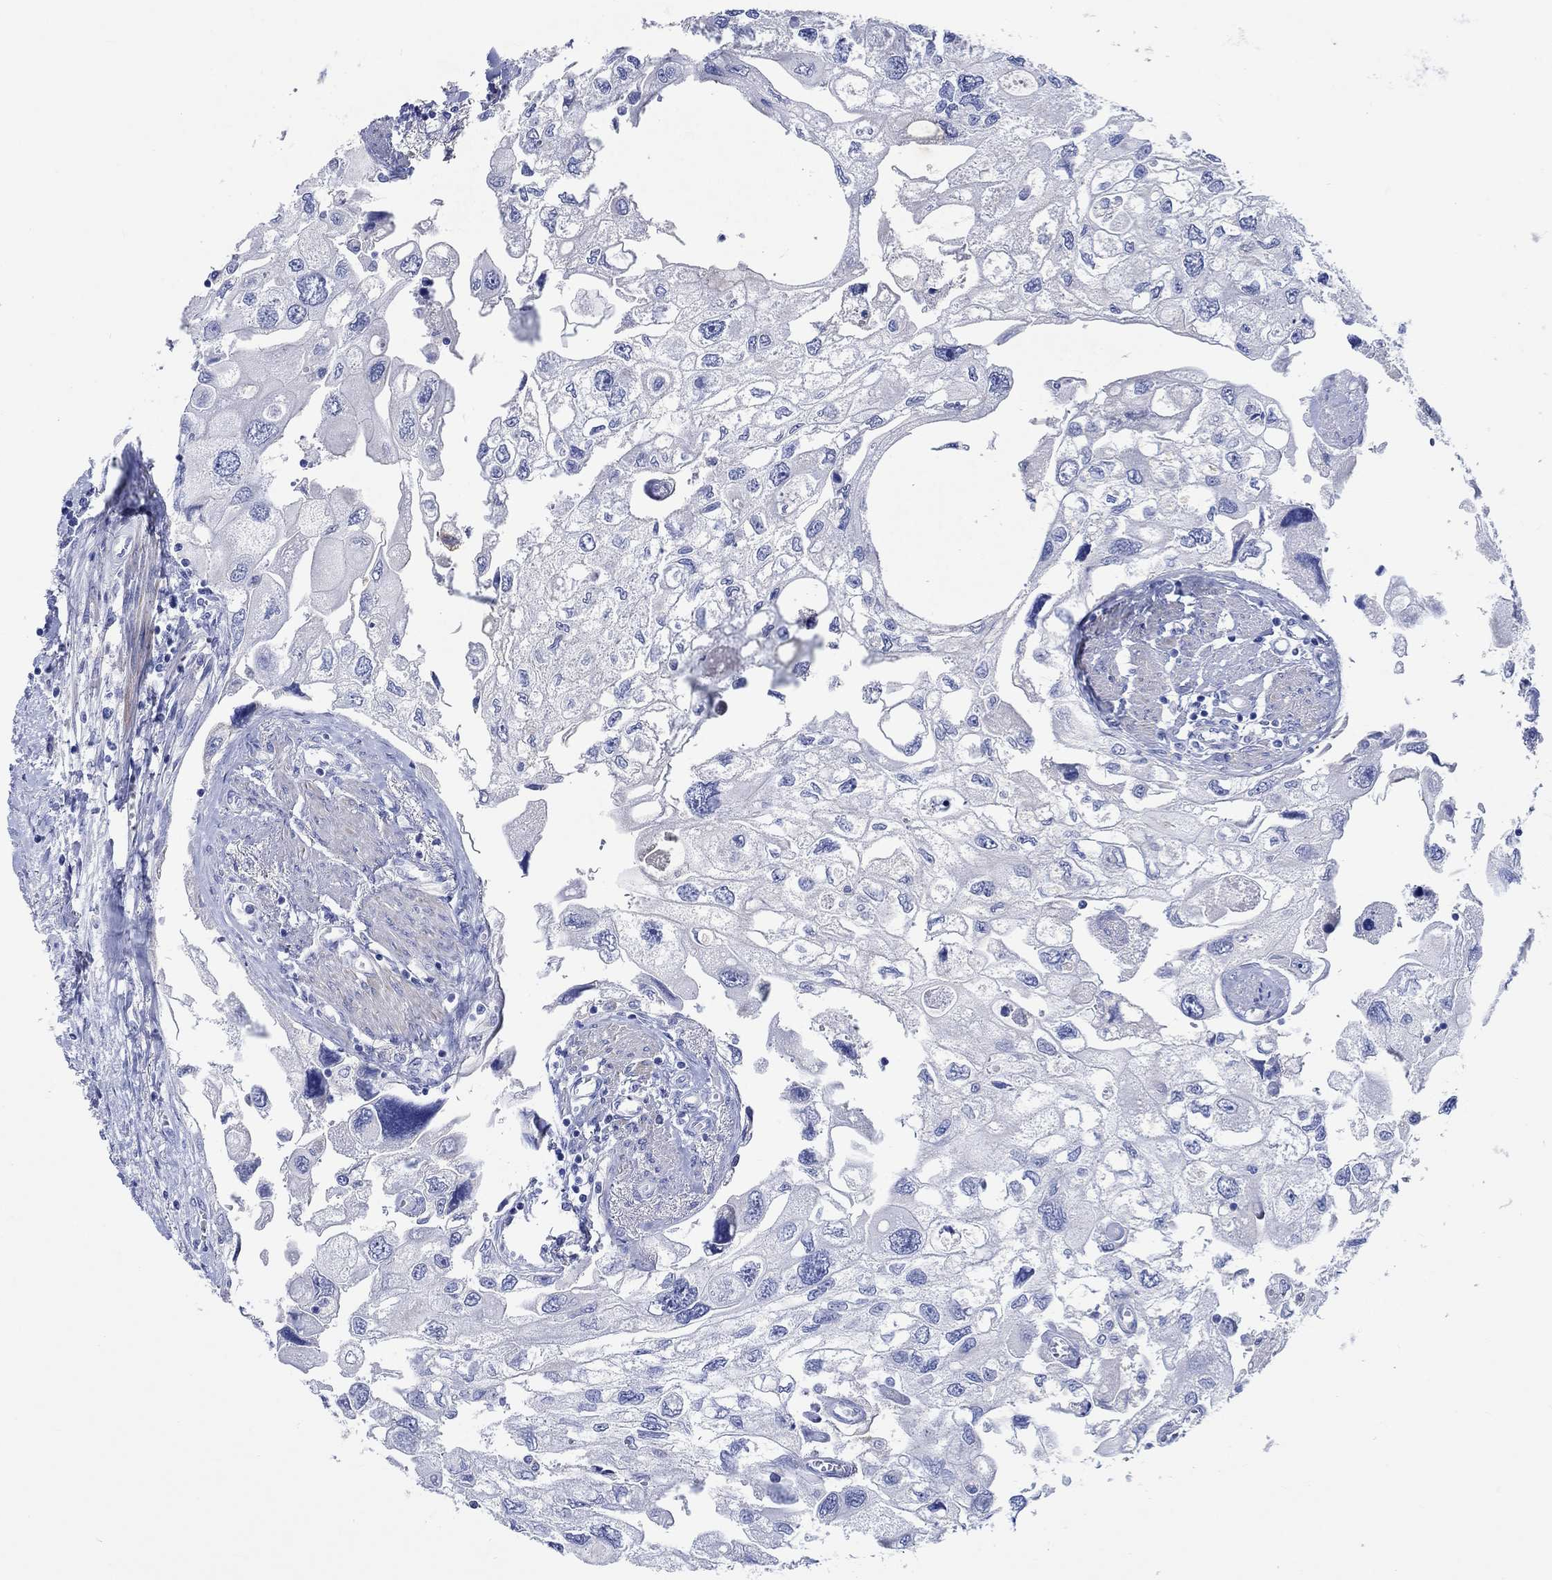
{"staining": {"intensity": "negative", "quantity": "none", "location": "none"}, "tissue": "urothelial cancer", "cell_type": "Tumor cells", "image_type": "cancer", "snomed": [{"axis": "morphology", "description": "Urothelial carcinoma, High grade"}, {"axis": "topography", "description": "Urinary bladder"}], "caption": "This is an immunohistochemistry (IHC) histopathology image of human urothelial cancer. There is no staining in tumor cells.", "gene": "SHISA4", "patient": {"sex": "male", "age": 59}}